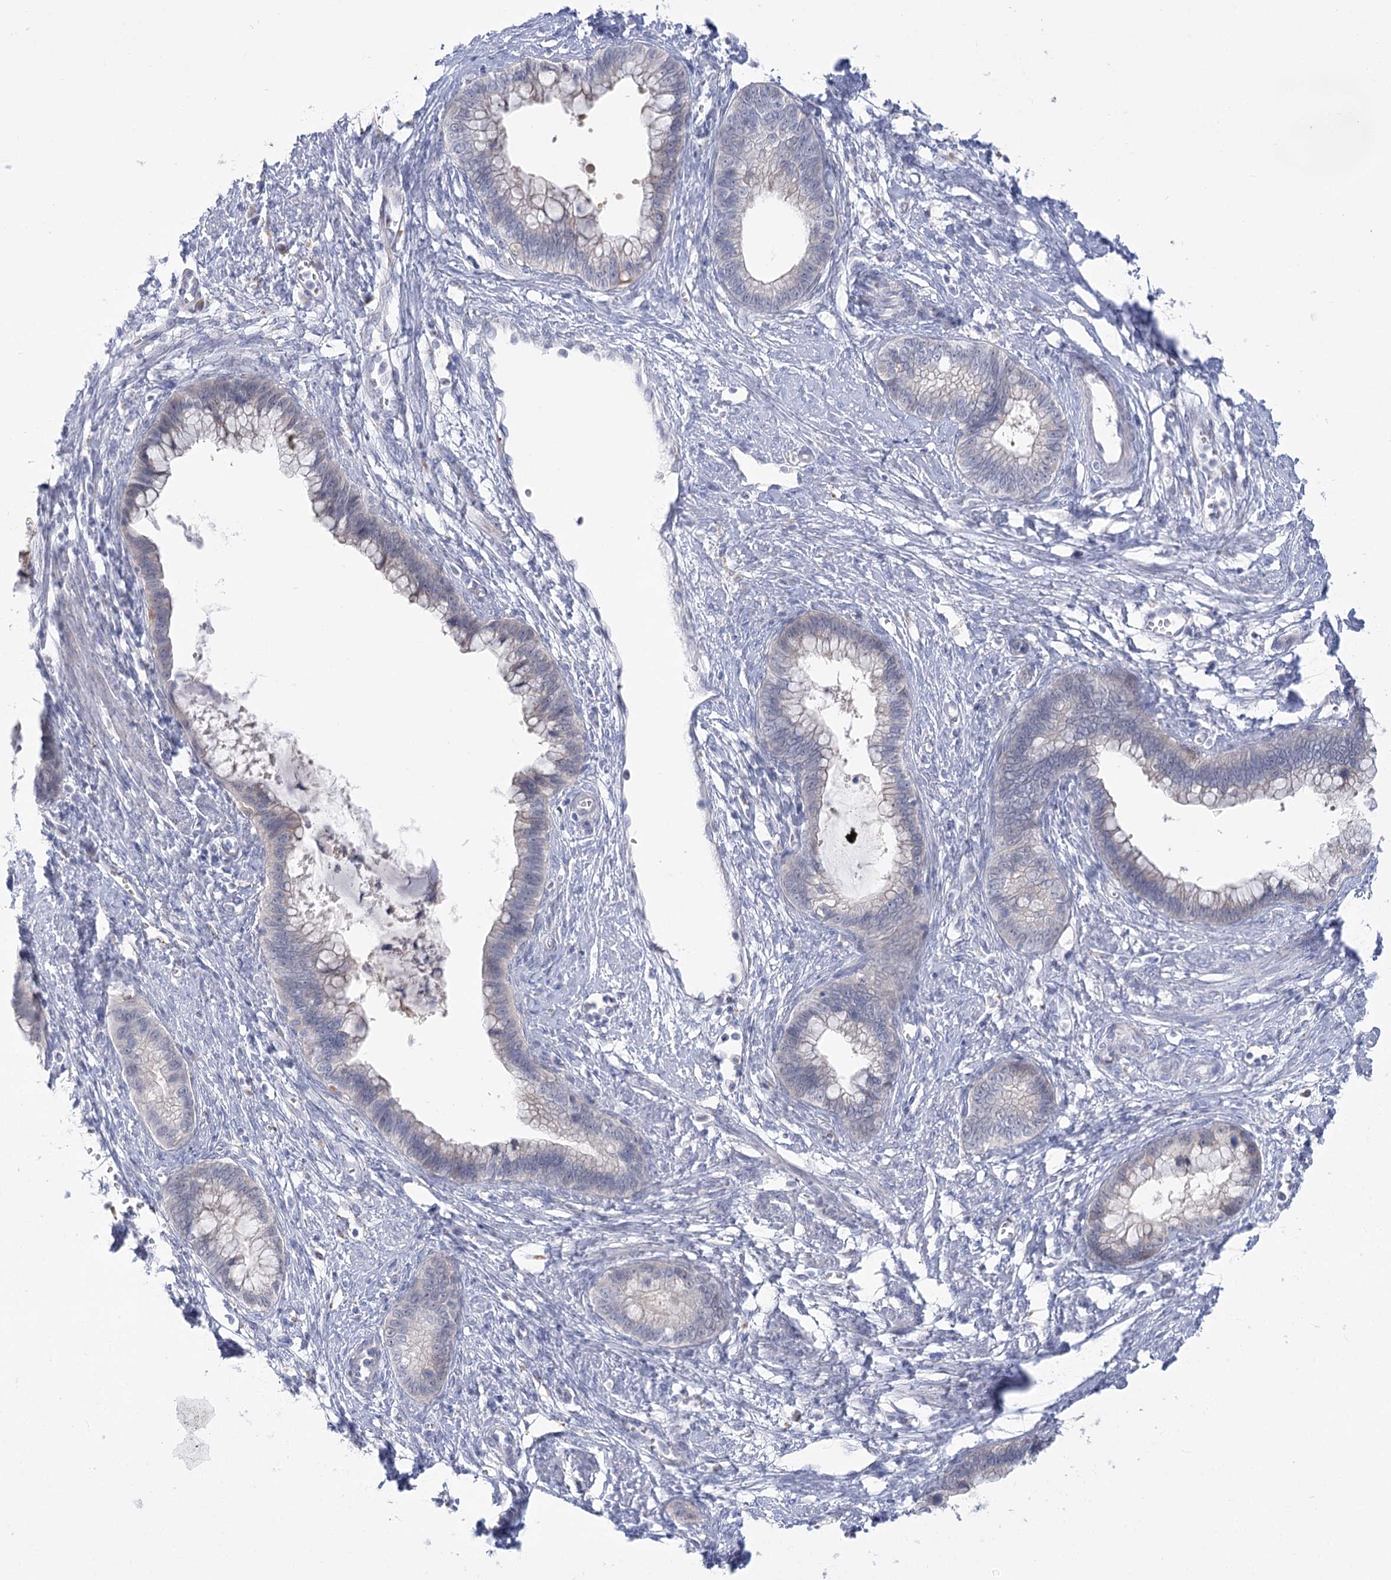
{"staining": {"intensity": "negative", "quantity": "none", "location": "none"}, "tissue": "cervical cancer", "cell_type": "Tumor cells", "image_type": "cancer", "snomed": [{"axis": "morphology", "description": "Adenocarcinoma, NOS"}, {"axis": "topography", "description": "Cervix"}], "caption": "Tumor cells show no significant staining in adenocarcinoma (cervical).", "gene": "SIAE", "patient": {"sex": "female", "age": 44}}